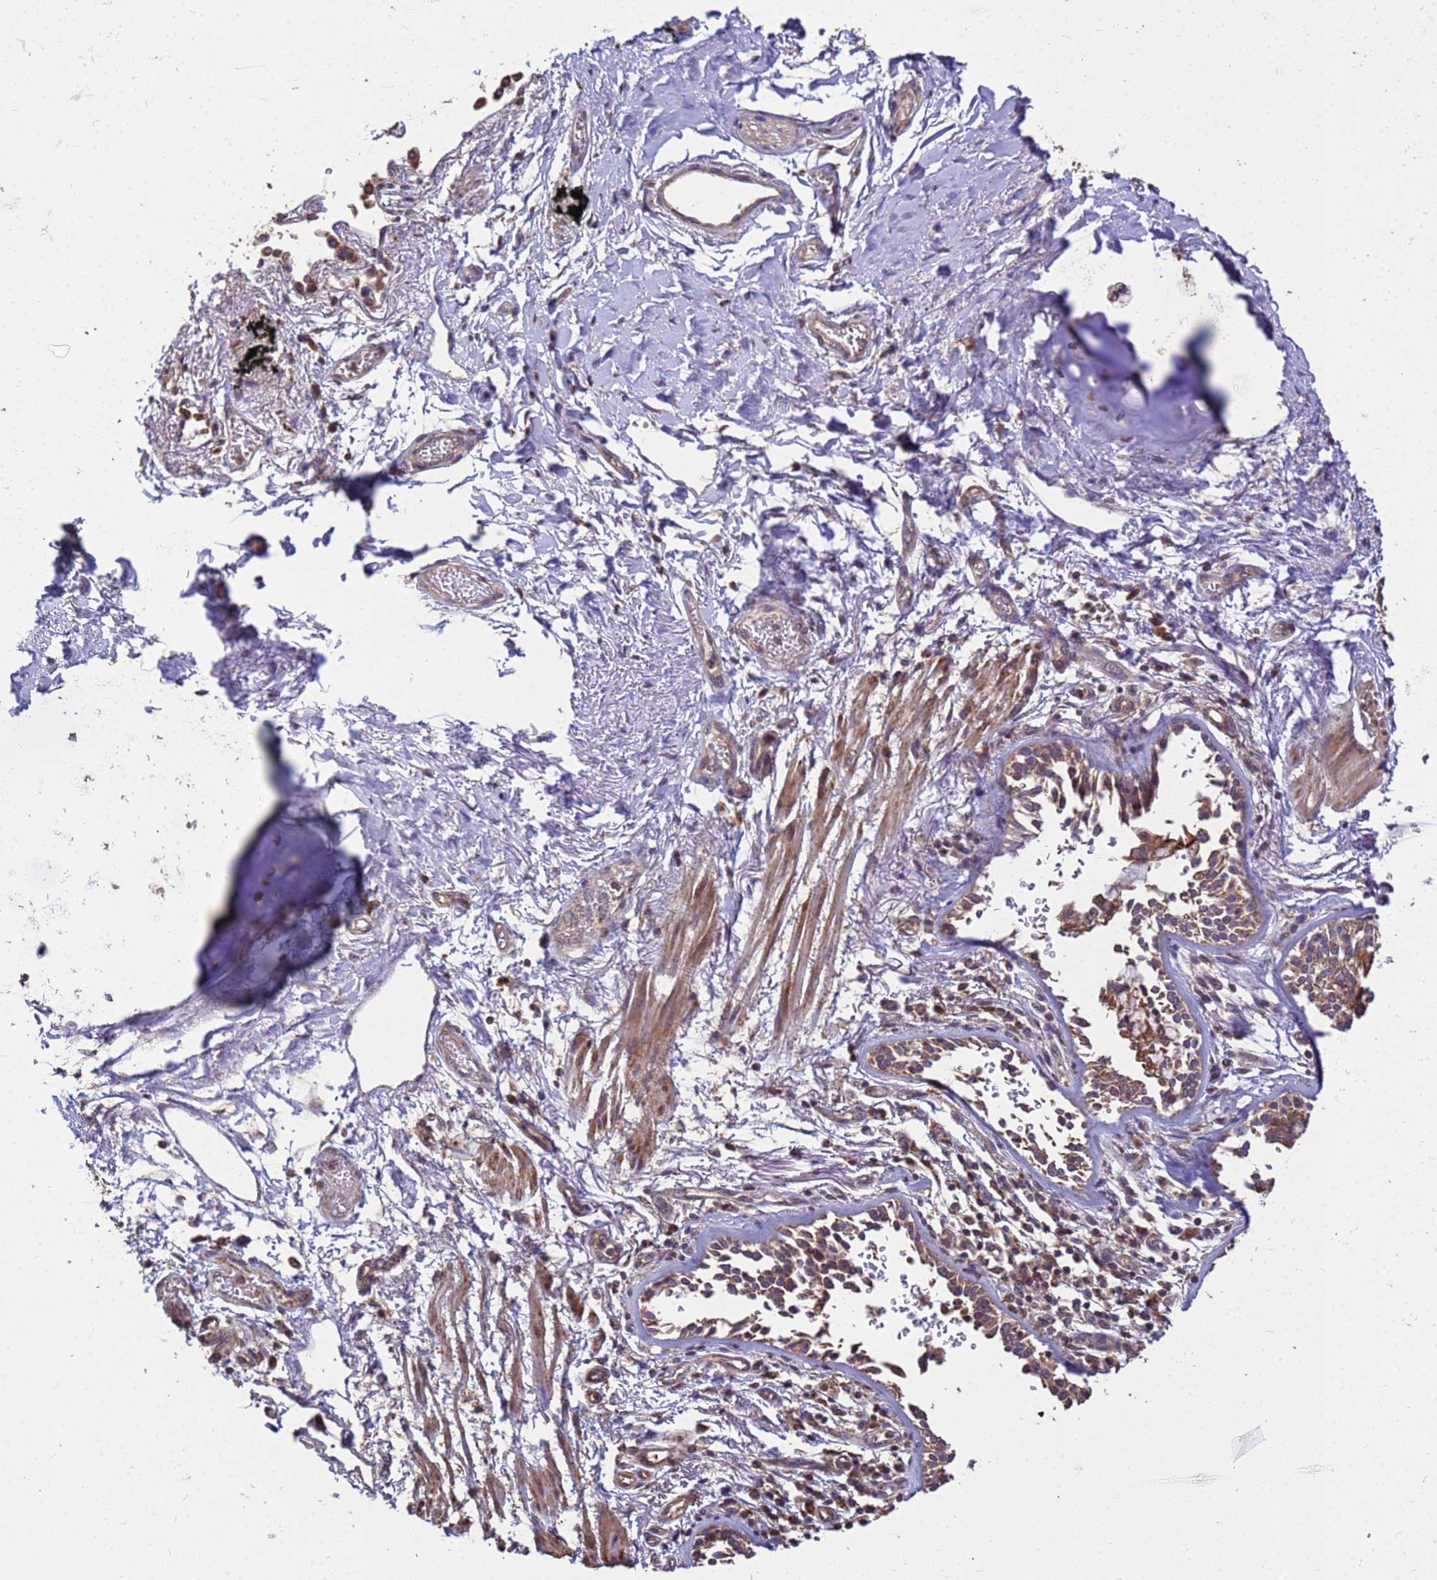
{"staining": {"intensity": "weak", "quantity": "<25%", "location": "cytoplasmic/membranous"}, "tissue": "adipose tissue", "cell_type": "Adipocytes", "image_type": "normal", "snomed": [{"axis": "morphology", "description": "Normal tissue, NOS"}, {"axis": "topography", "description": "Cartilage tissue"}], "caption": "This is a image of immunohistochemistry (IHC) staining of unremarkable adipose tissue, which shows no staining in adipocytes.", "gene": "P2RX7", "patient": {"sex": "male", "age": 73}}